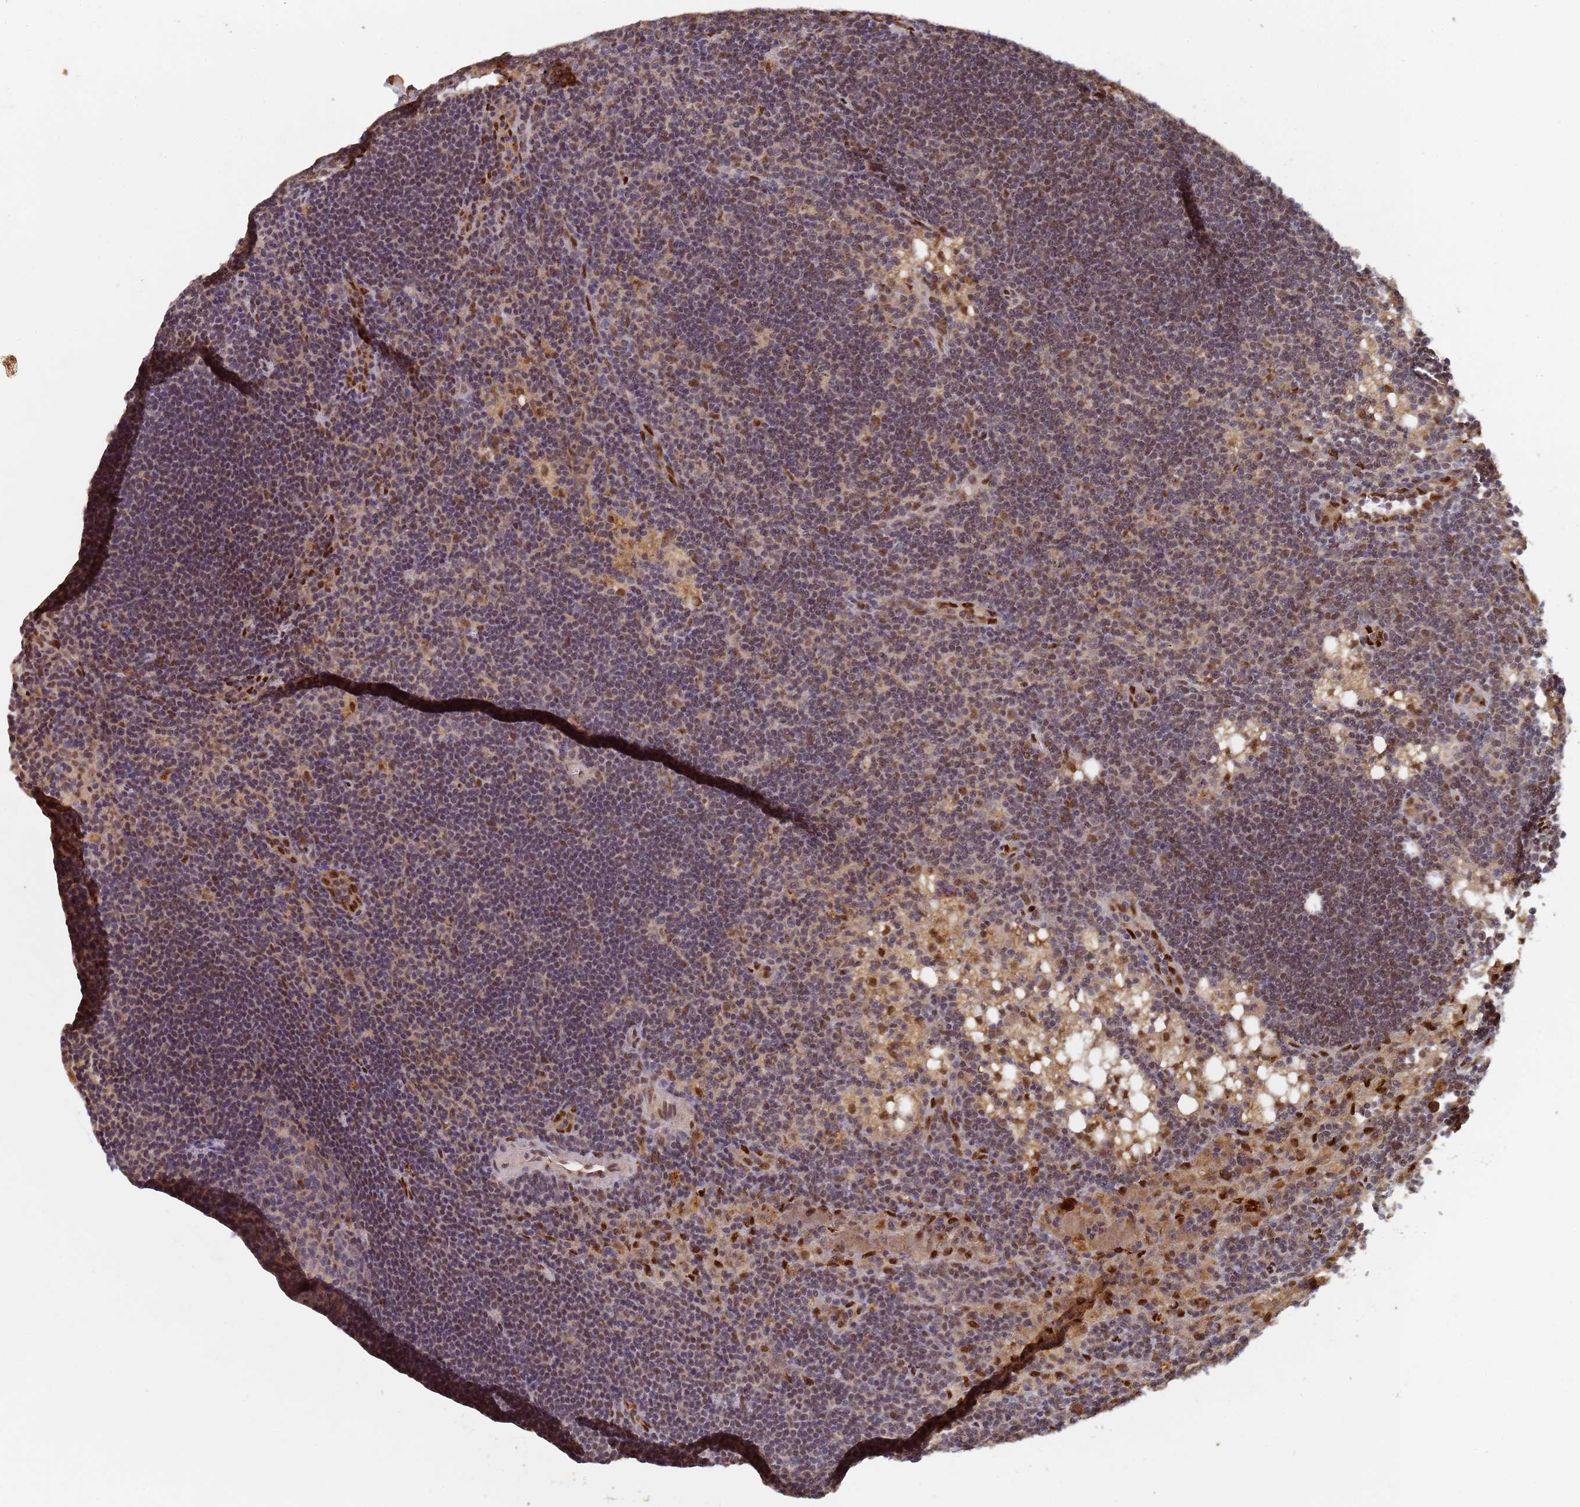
{"staining": {"intensity": "moderate", "quantity": "<25%", "location": "nuclear"}, "tissue": "lymph node", "cell_type": "Germinal center cells", "image_type": "normal", "snomed": [{"axis": "morphology", "description": "Normal tissue, NOS"}, {"axis": "topography", "description": "Lymph node"}], "caption": "Germinal center cells display low levels of moderate nuclear staining in approximately <25% of cells in benign lymph node.", "gene": "SECISBP2", "patient": {"sex": "male", "age": 24}}